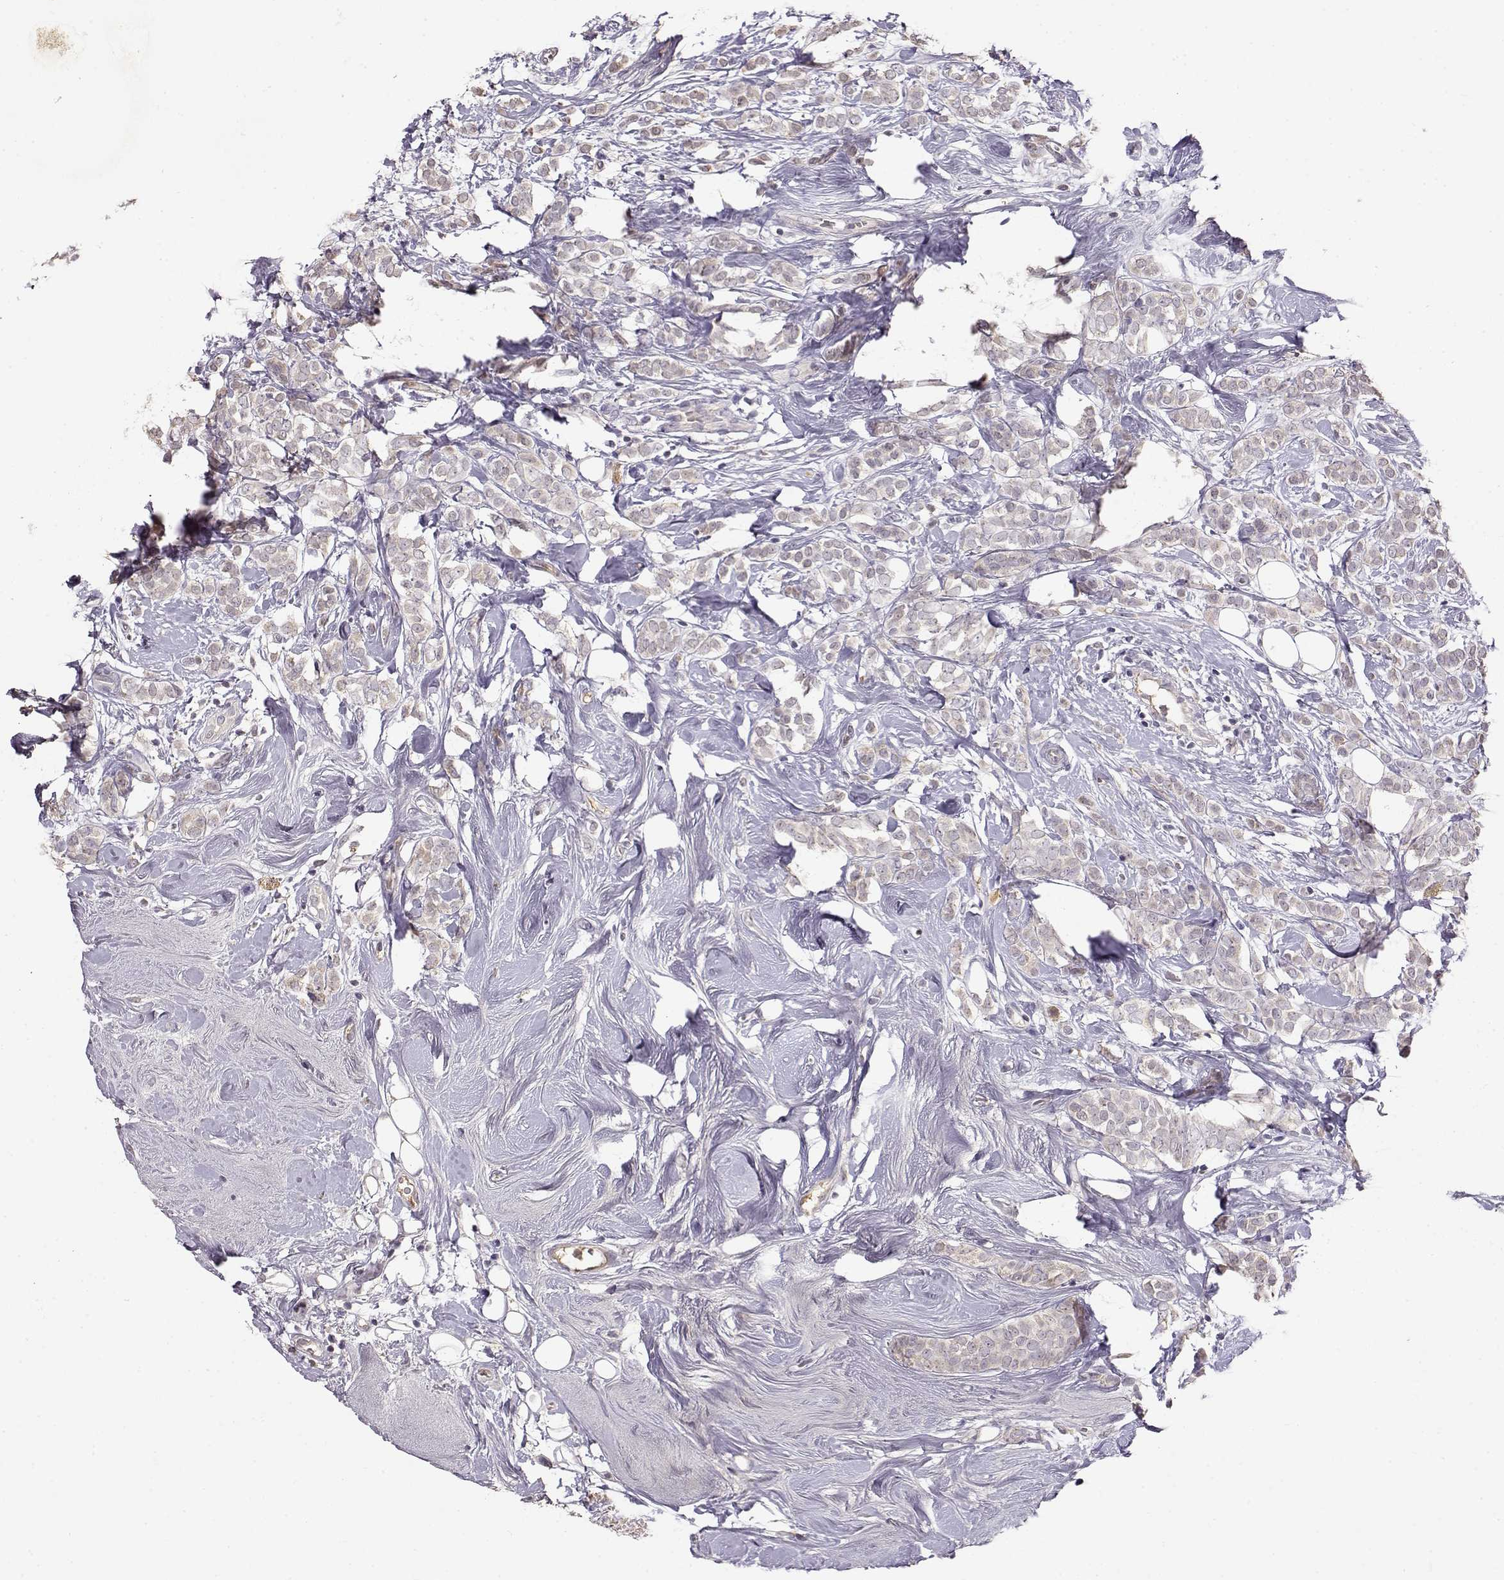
{"staining": {"intensity": "negative", "quantity": "none", "location": "none"}, "tissue": "breast cancer", "cell_type": "Tumor cells", "image_type": "cancer", "snomed": [{"axis": "morphology", "description": "Lobular carcinoma"}, {"axis": "topography", "description": "Breast"}], "caption": "Protein analysis of breast cancer demonstrates no significant expression in tumor cells. (DAB (3,3'-diaminobenzidine) IHC, high magnification).", "gene": "TACR1", "patient": {"sex": "female", "age": 49}}